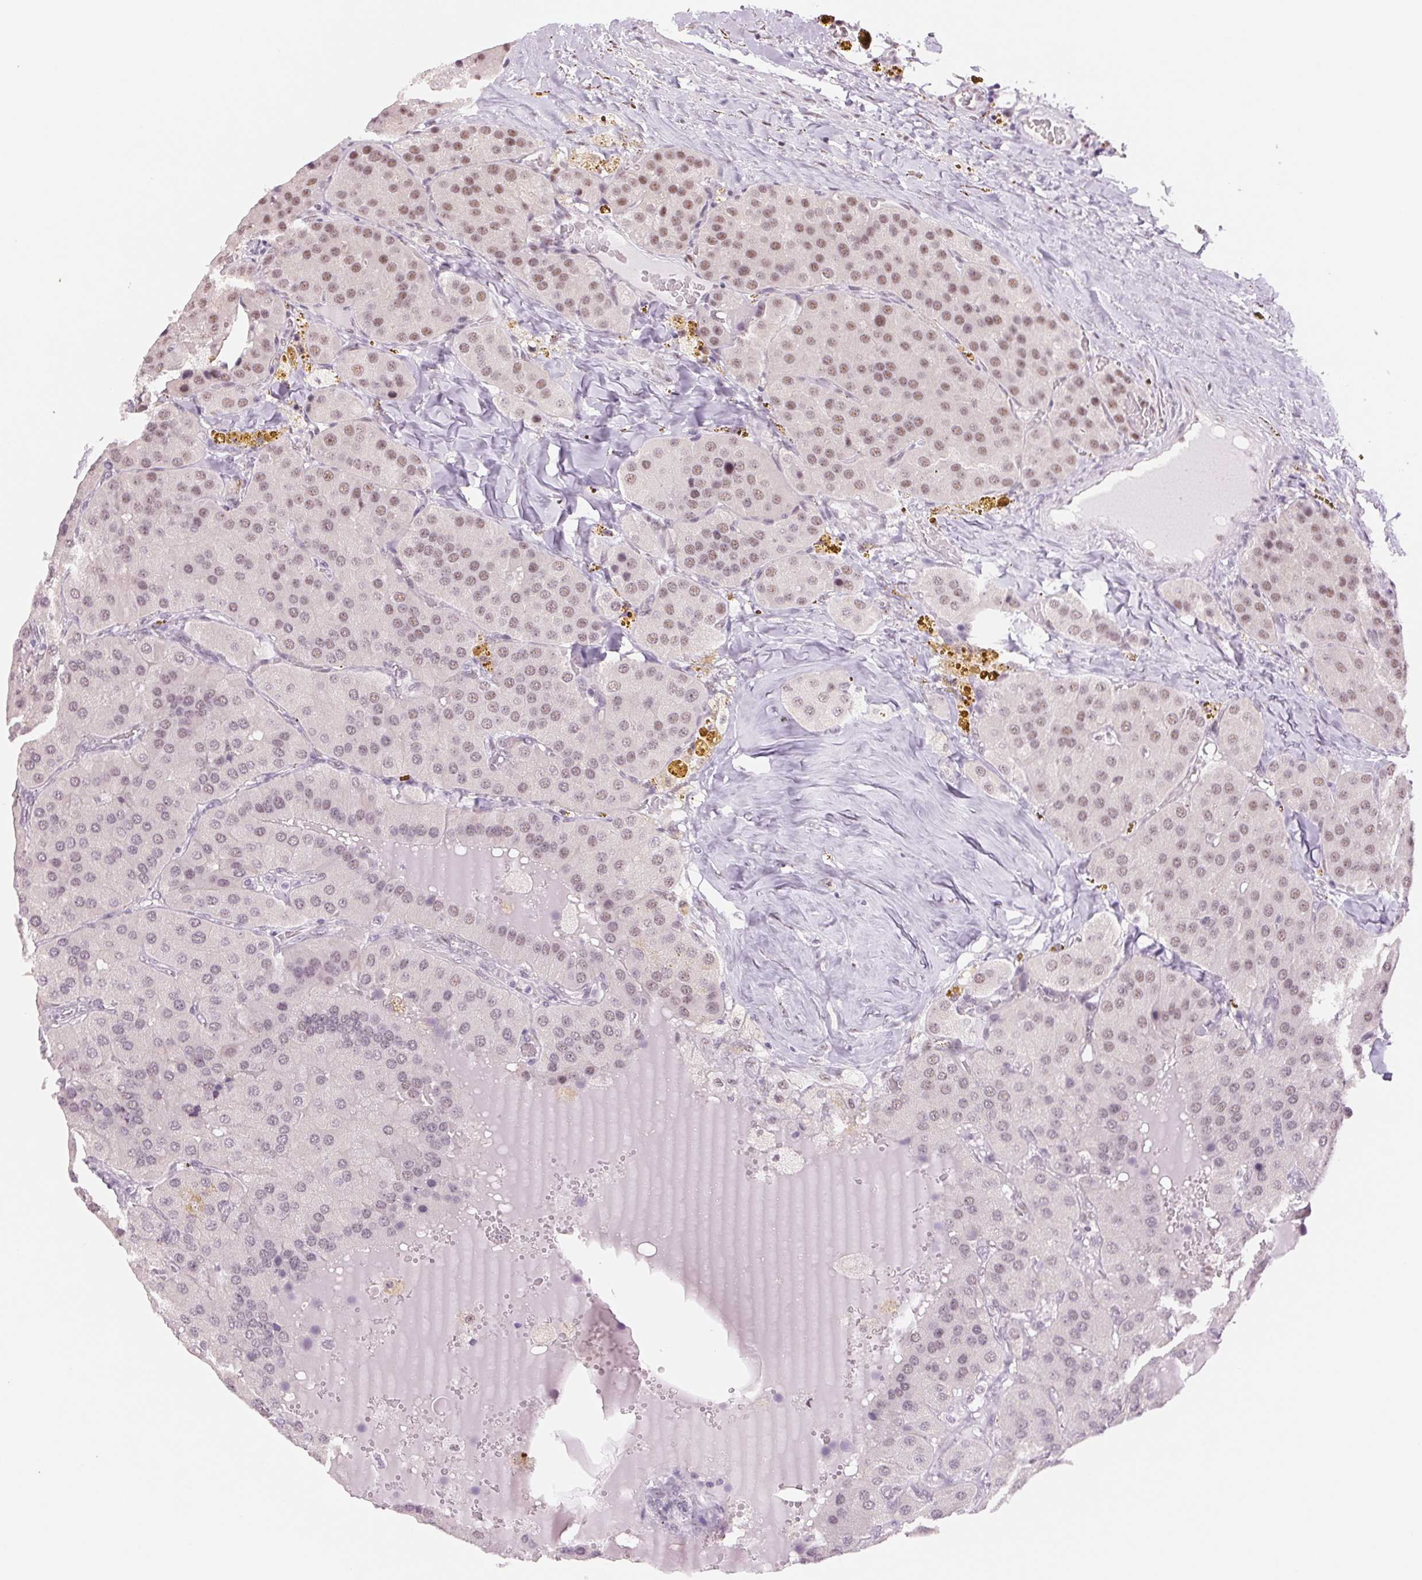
{"staining": {"intensity": "weak", "quantity": "25%-75%", "location": "nuclear"}, "tissue": "parathyroid gland", "cell_type": "Glandular cells", "image_type": "normal", "snomed": [{"axis": "morphology", "description": "Normal tissue, NOS"}, {"axis": "morphology", "description": "Adenoma, NOS"}, {"axis": "topography", "description": "Parathyroid gland"}], "caption": "Approximately 25%-75% of glandular cells in normal human parathyroid gland reveal weak nuclear protein expression as visualized by brown immunohistochemical staining.", "gene": "ZC3H14", "patient": {"sex": "female", "age": 86}}